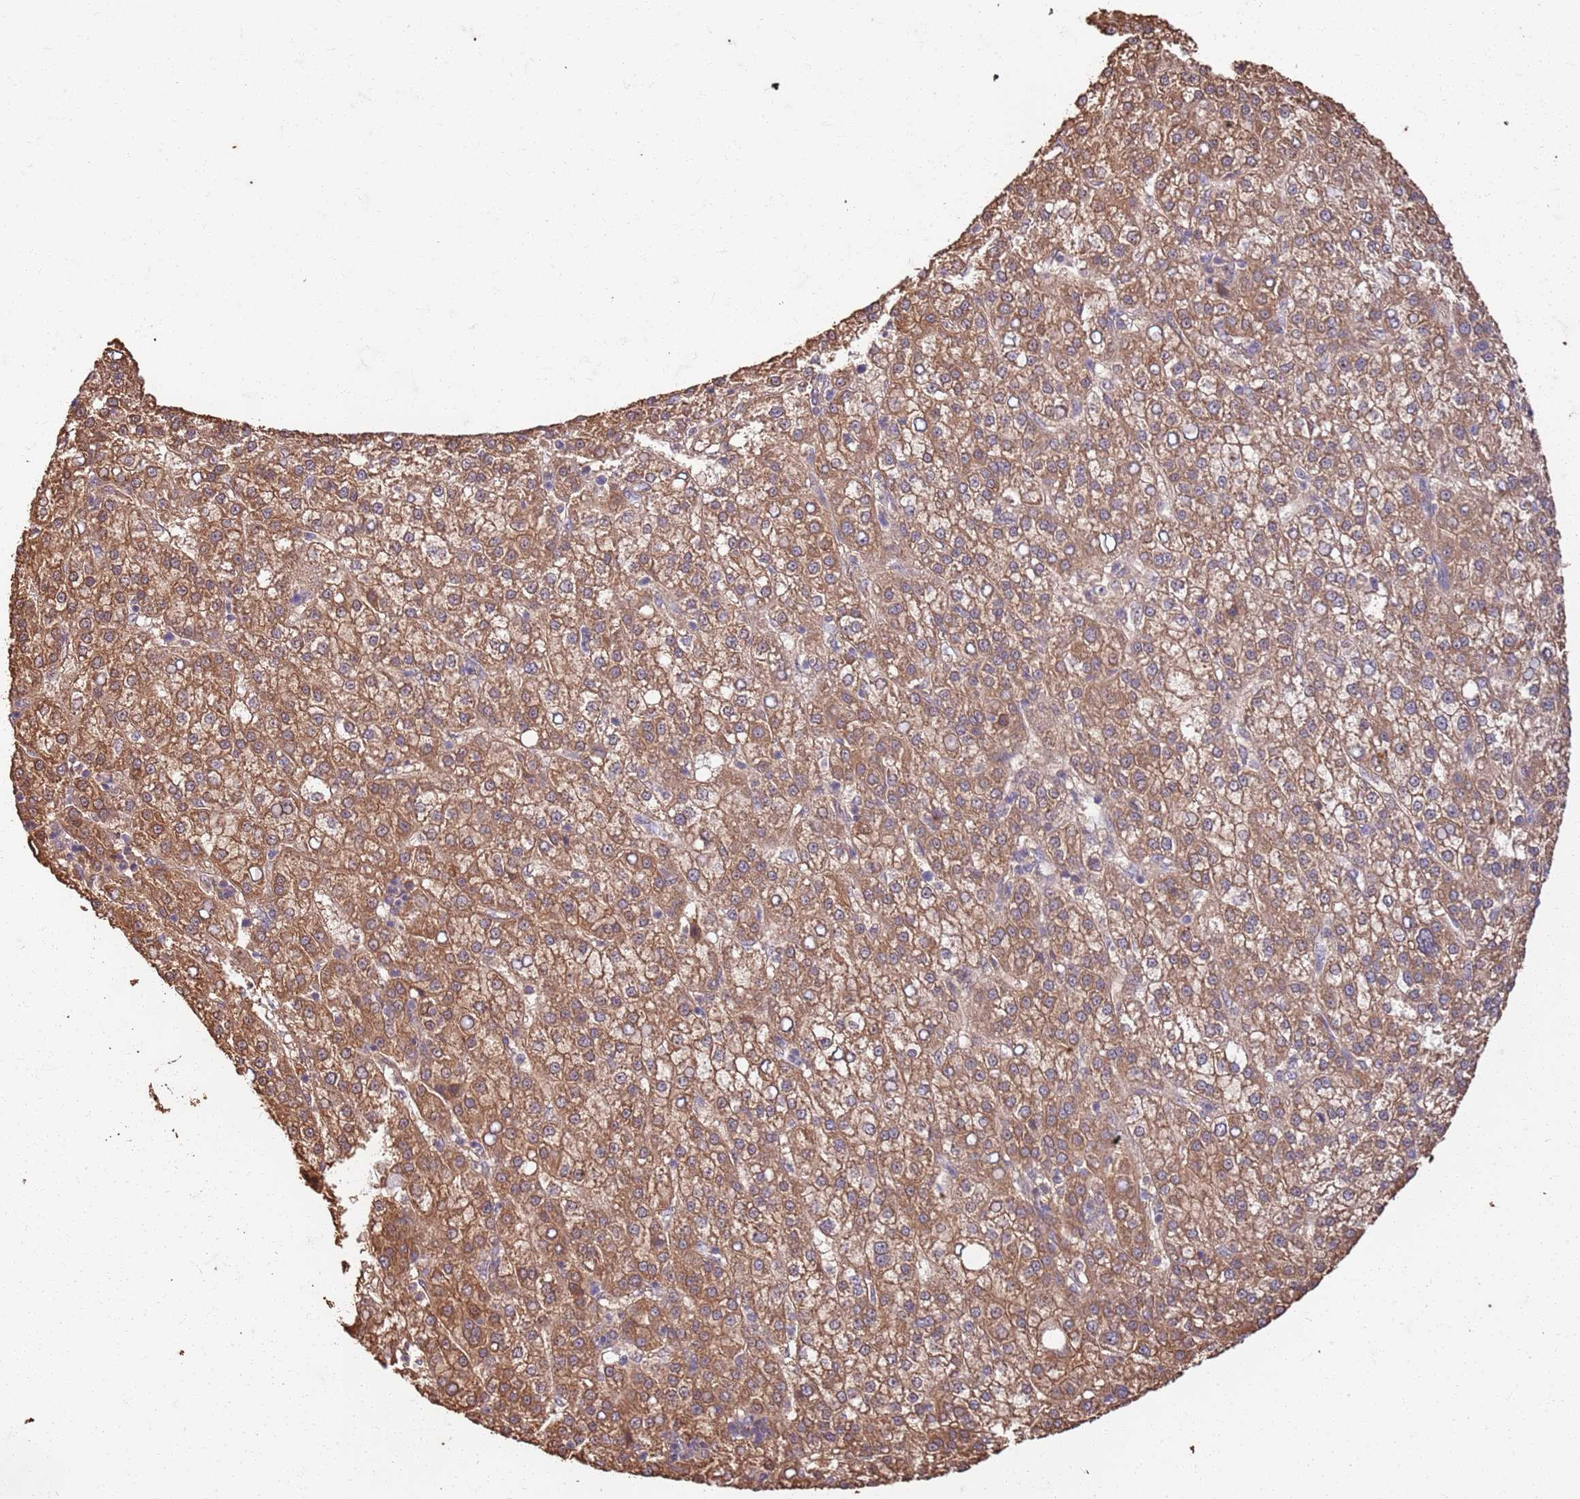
{"staining": {"intensity": "moderate", "quantity": ">75%", "location": "cytoplasmic/membranous"}, "tissue": "liver cancer", "cell_type": "Tumor cells", "image_type": "cancer", "snomed": [{"axis": "morphology", "description": "Carcinoma, Hepatocellular, NOS"}, {"axis": "topography", "description": "Liver"}], "caption": "Immunohistochemical staining of human liver cancer (hepatocellular carcinoma) demonstrates medium levels of moderate cytoplasmic/membranous protein staining in approximately >75% of tumor cells. (Brightfield microscopy of DAB IHC at high magnification).", "gene": "UBE3A", "patient": {"sex": "female", "age": 58}}